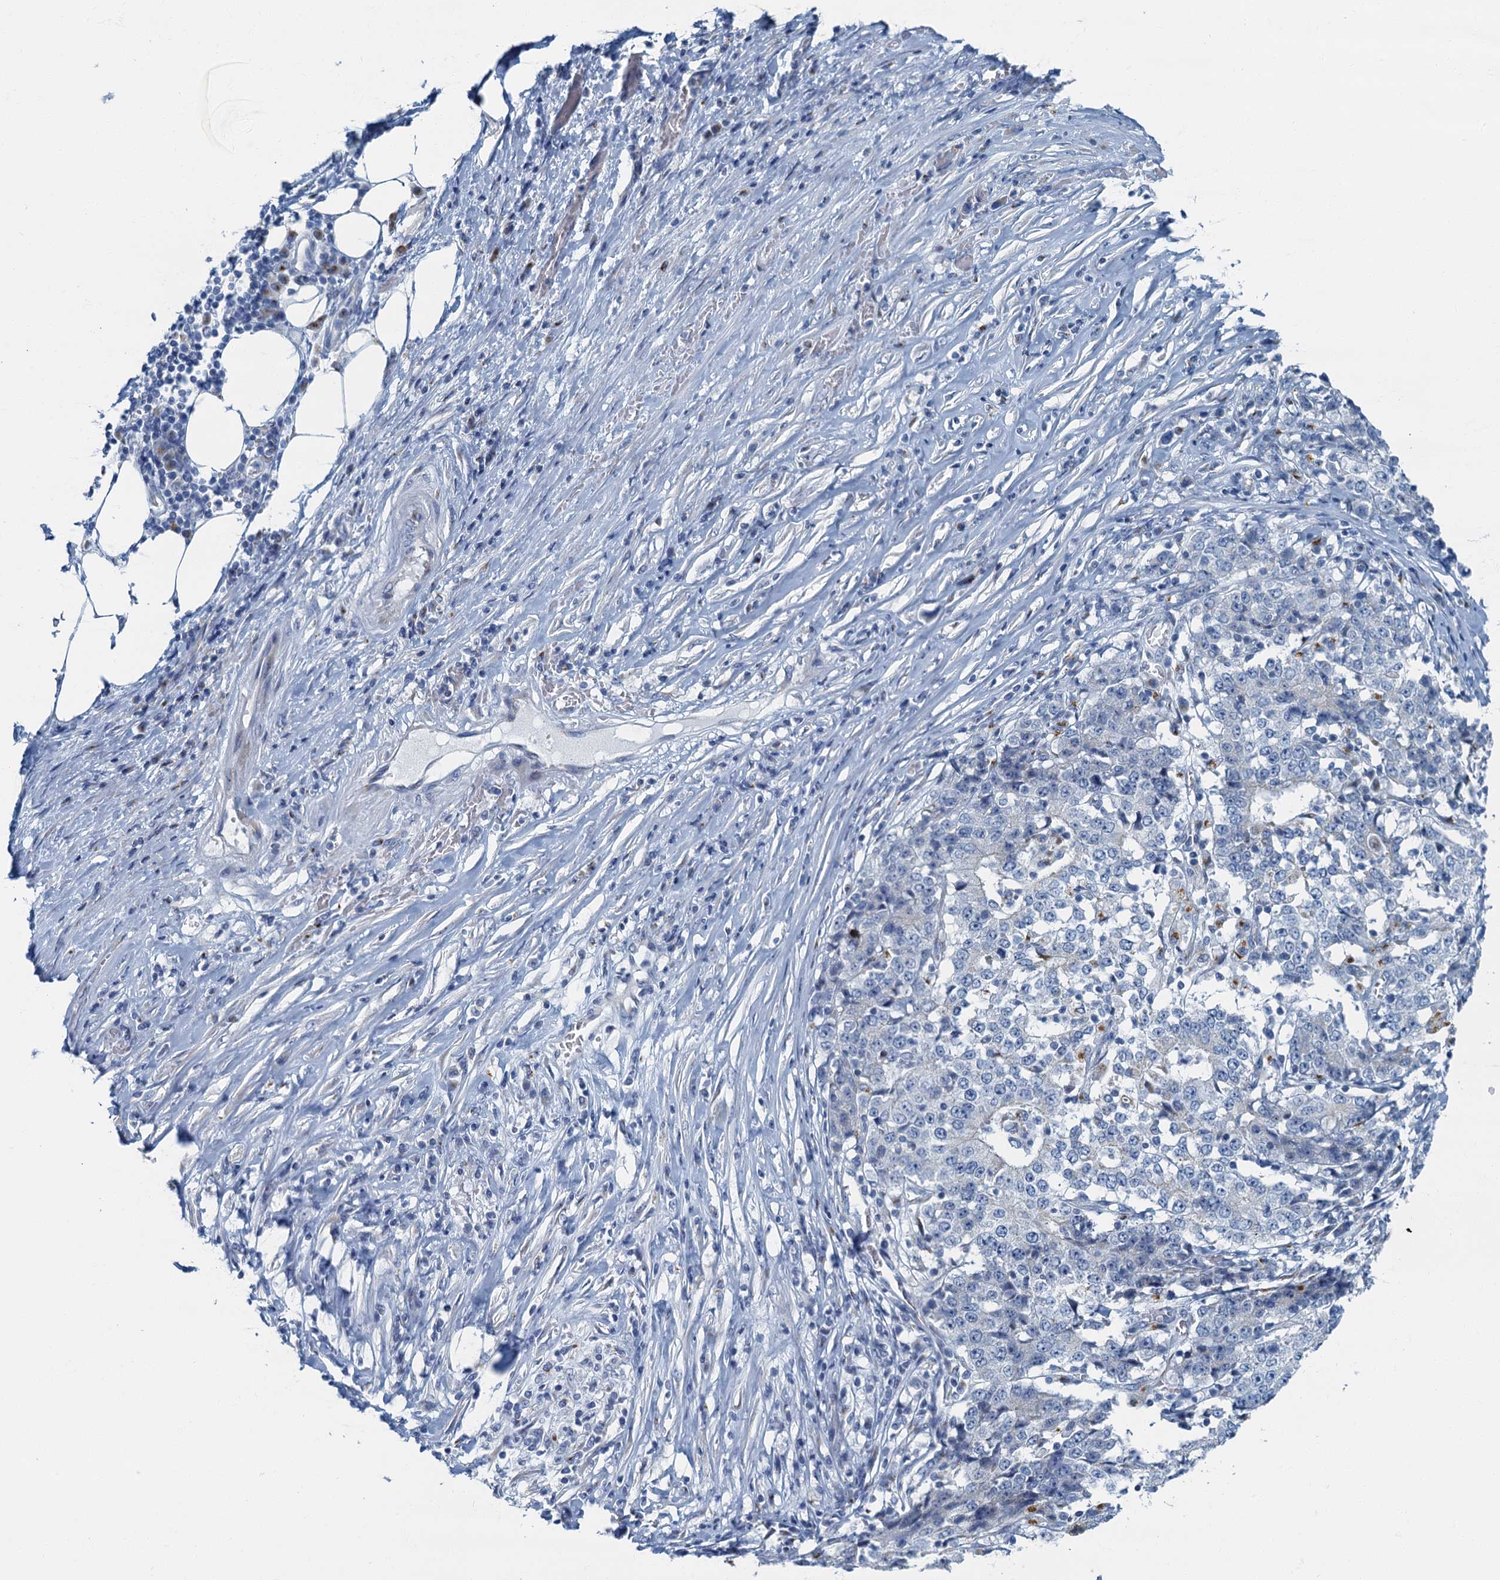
{"staining": {"intensity": "negative", "quantity": "none", "location": "none"}, "tissue": "stomach cancer", "cell_type": "Tumor cells", "image_type": "cancer", "snomed": [{"axis": "morphology", "description": "Adenocarcinoma, NOS"}, {"axis": "topography", "description": "Stomach"}], "caption": "DAB (3,3'-diaminobenzidine) immunohistochemical staining of stomach adenocarcinoma shows no significant positivity in tumor cells.", "gene": "LYPD3", "patient": {"sex": "male", "age": 59}}